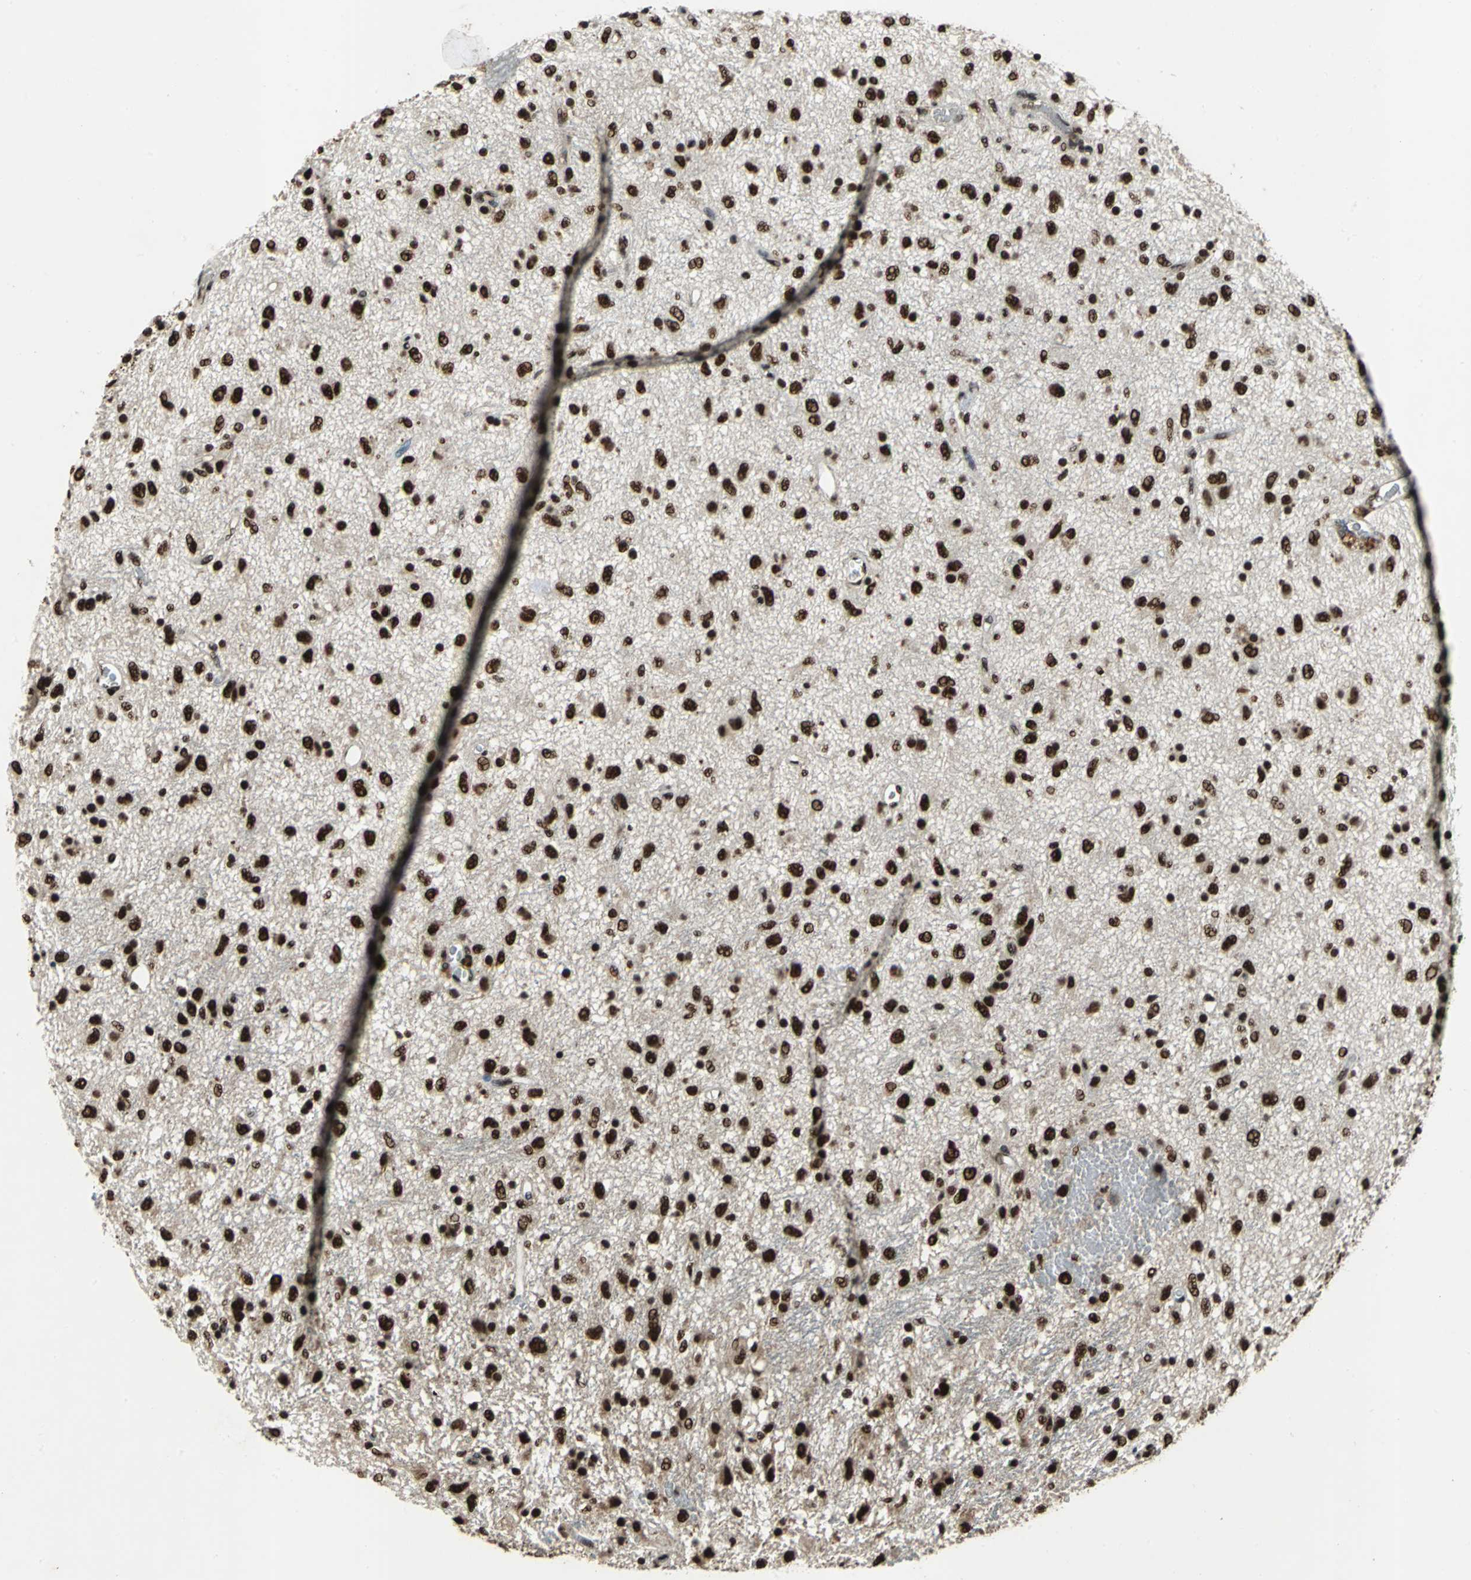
{"staining": {"intensity": "strong", "quantity": ">75%", "location": "nuclear"}, "tissue": "glioma", "cell_type": "Tumor cells", "image_type": "cancer", "snomed": [{"axis": "morphology", "description": "Glioma, malignant, Low grade"}, {"axis": "topography", "description": "Brain"}], "caption": "This is a photomicrograph of immunohistochemistry (IHC) staining of malignant glioma (low-grade), which shows strong staining in the nuclear of tumor cells.", "gene": "MTA2", "patient": {"sex": "male", "age": 77}}